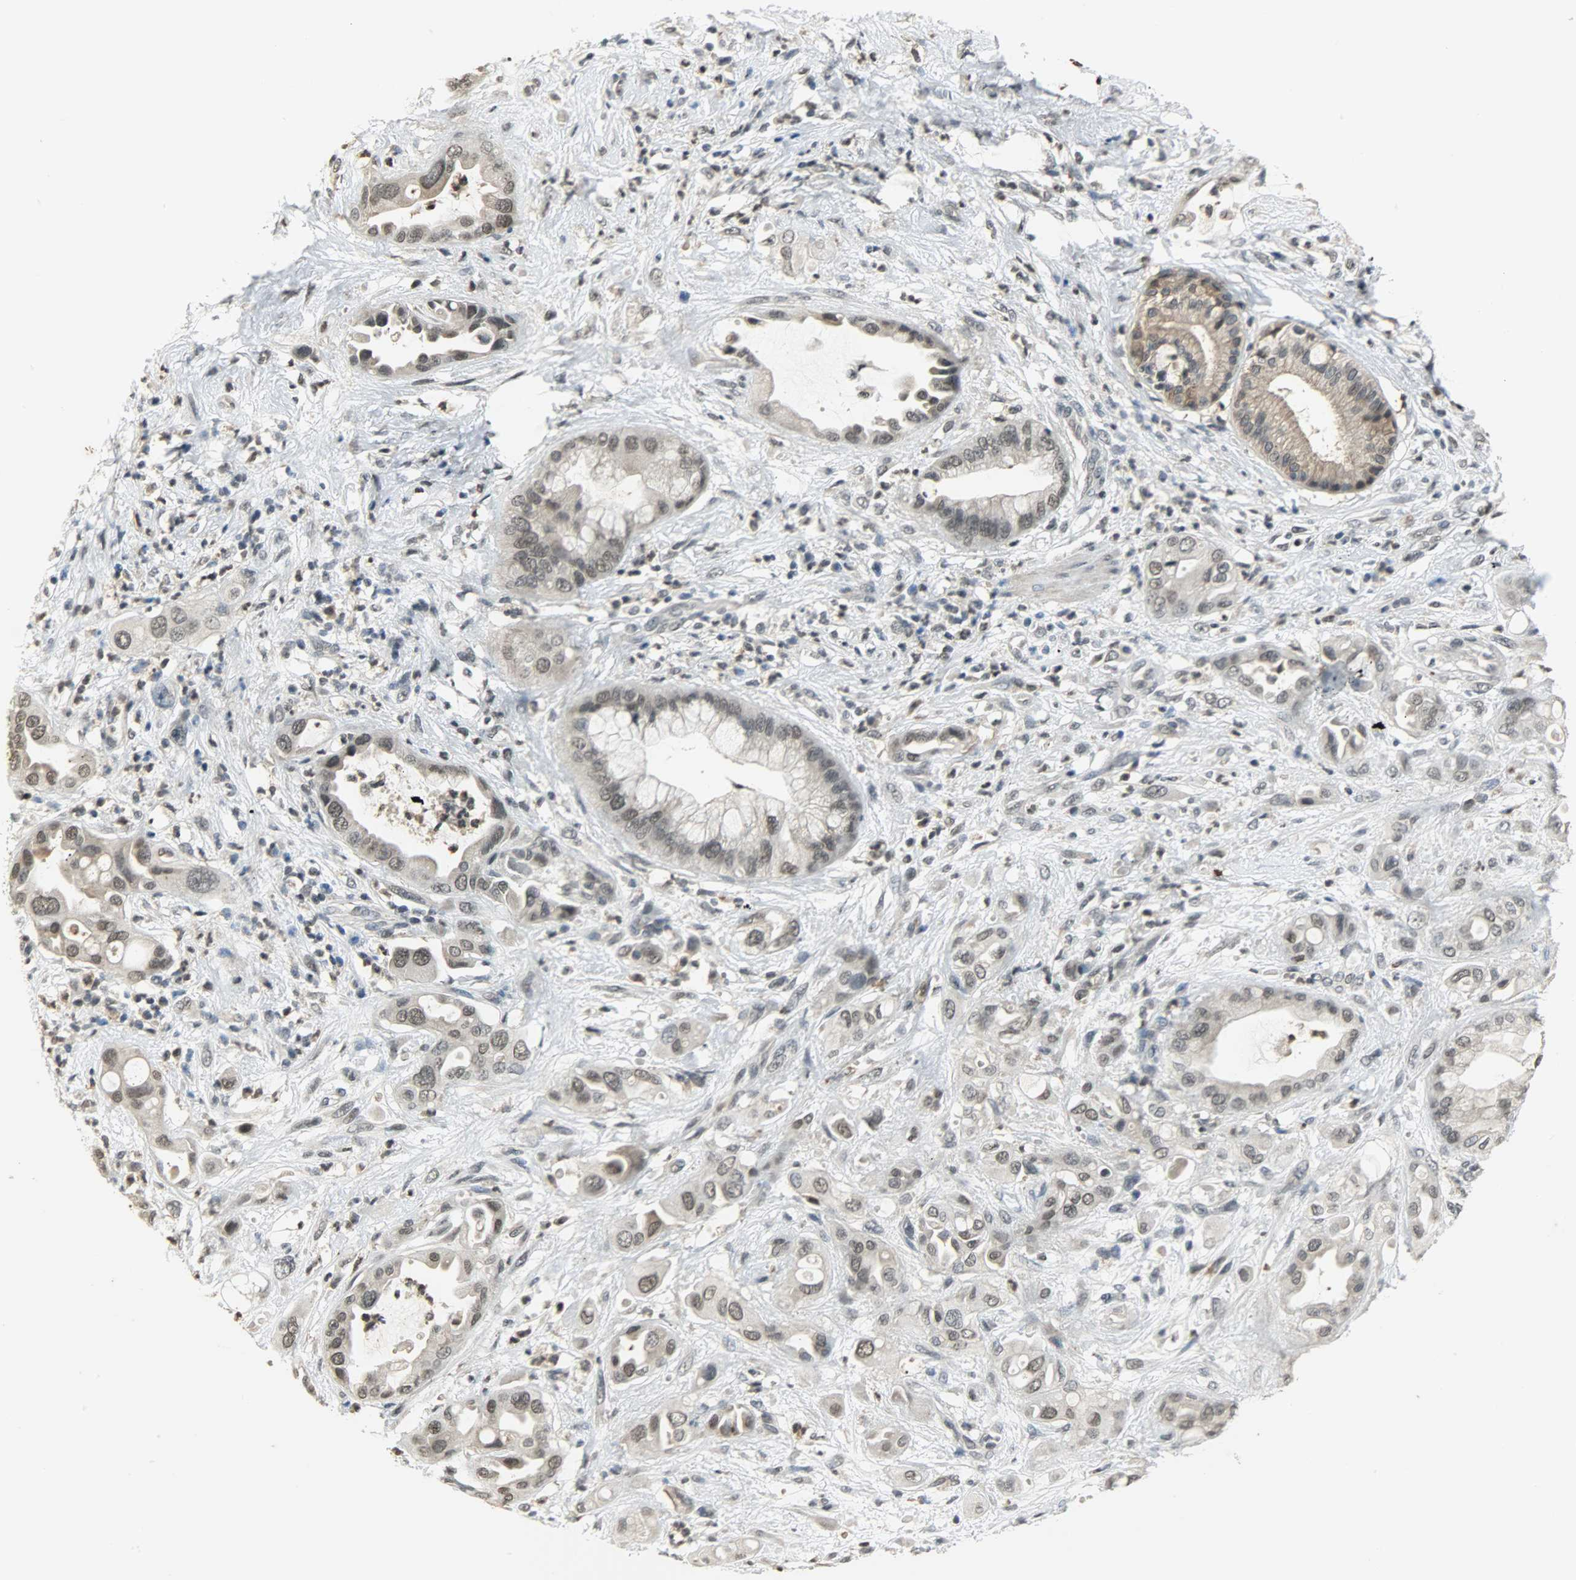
{"staining": {"intensity": "weak", "quantity": "<25%", "location": "nuclear"}, "tissue": "pancreatic cancer", "cell_type": "Tumor cells", "image_type": "cancer", "snomed": [{"axis": "morphology", "description": "Adenocarcinoma, NOS"}, {"axis": "morphology", "description": "Adenocarcinoma, metastatic, NOS"}, {"axis": "topography", "description": "Lymph node"}, {"axis": "topography", "description": "Pancreas"}, {"axis": "topography", "description": "Duodenum"}], "caption": "High magnification brightfield microscopy of pancreatic cancer stained with DAB (brown) and counterstained with hematoxylin (blue): tumor cells show no significant staining.", "gene": "SMARCA5", "patient": {"sex": "female", "age": 64}}